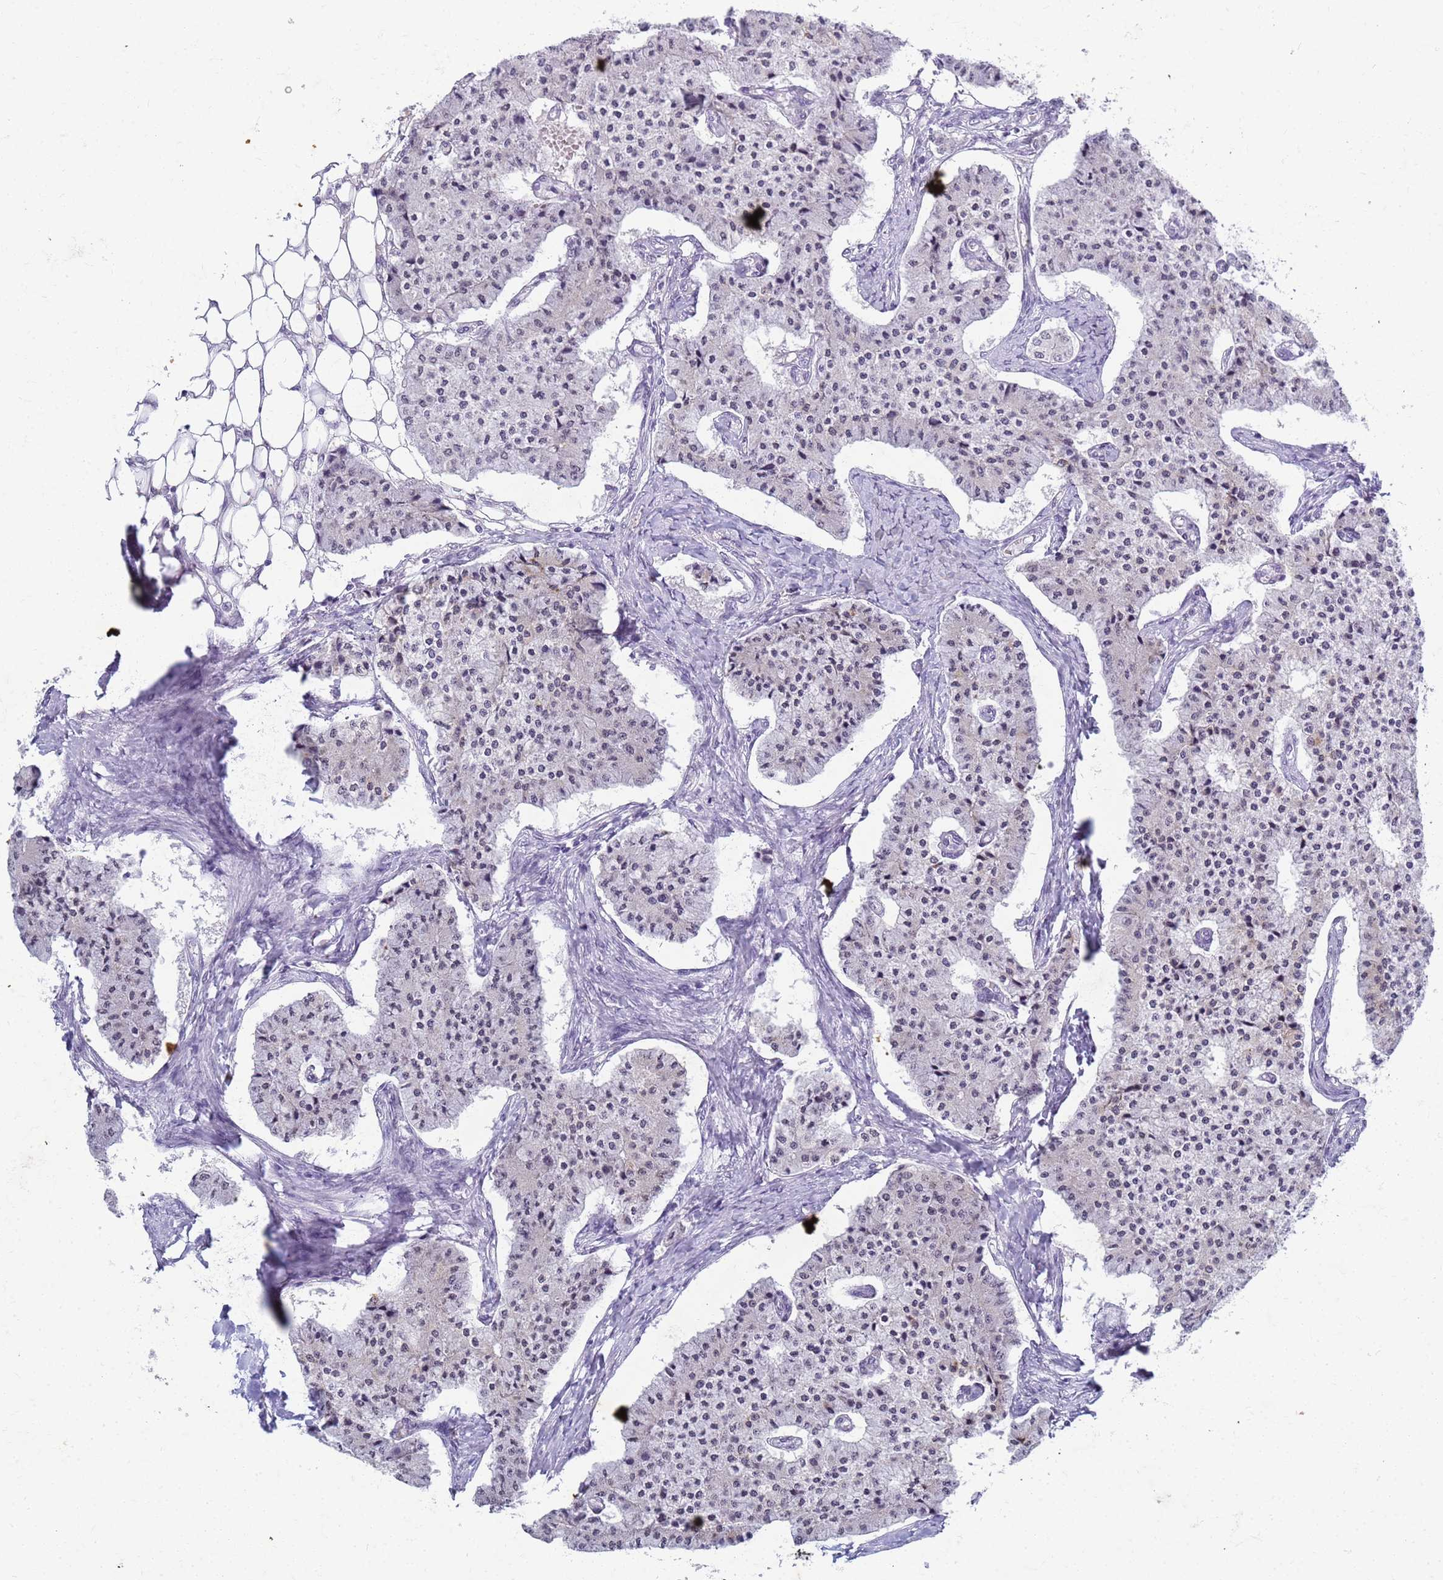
{"staining": {"intensity": "negative", "quantity": "none", "location": "none"}, "tissue": "carcinoid", "cell_type": "Tumor cells", "image_type": "cancer", "snomed": [{"axis": "morphology", "description": "Carcinoid, malignant, NOS"}, {"axis": "topography", "description": "Colon"}], "caption": "IHC micrograph of neoplastic tissue: human carcinoid stained with DAB displays no significant protein expression in tumor cells.", "gene": "SLC7A9", "patient": {"sex": "female", "age": 52}}